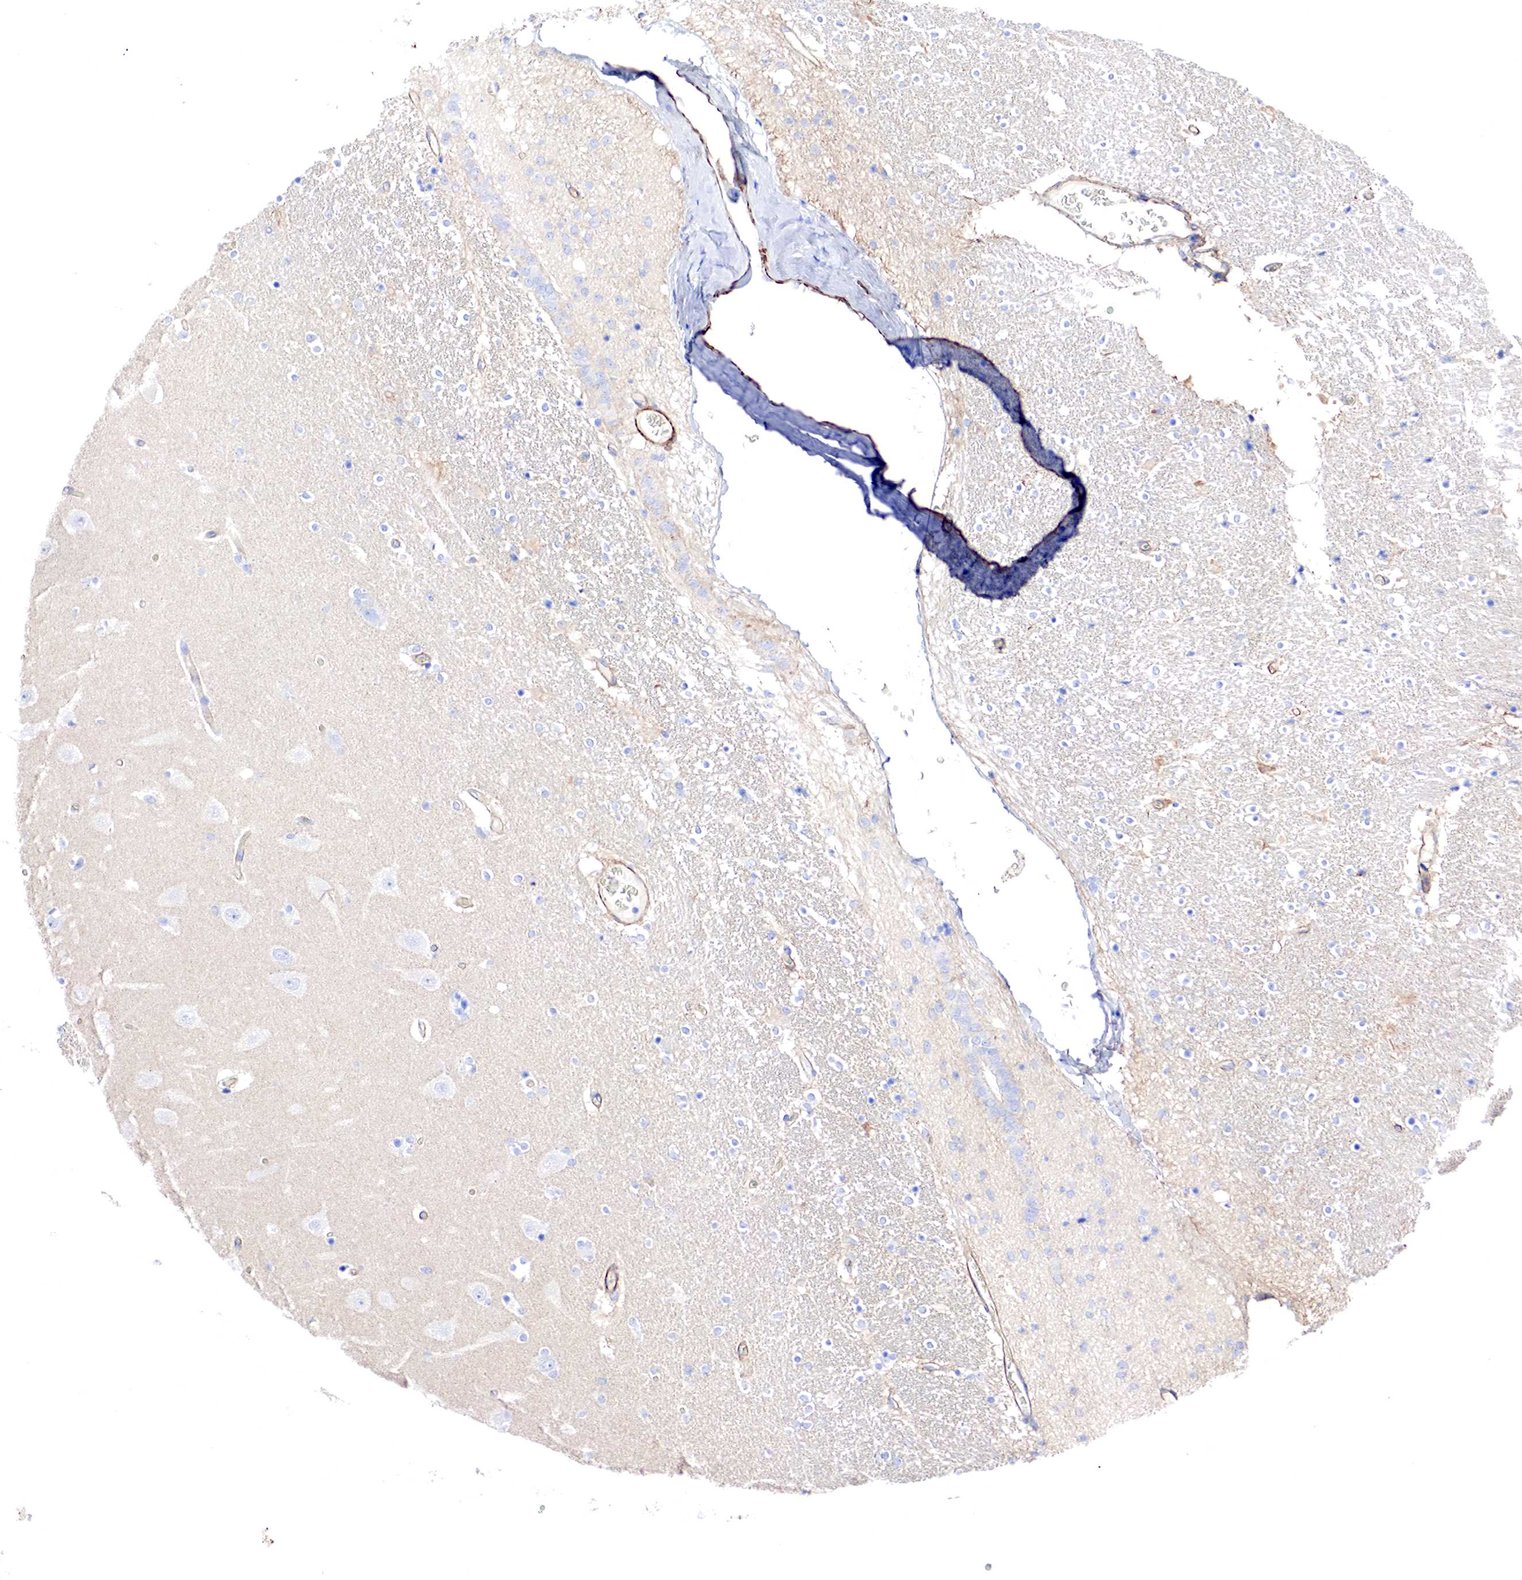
{"staining": {"intensity": "weak", "quantity": ">75%", "location": "cytoplasmic/membranous"}, "tissue": "hippocampus", "cell_type": "Glial cells", "image_type": "normal", "snomed": [{"axis": "morphology", "description": "Normal tissue, NOS"}, {"axis": "topography", "description": "Hippocampus"}], "caption": "Glial cells display weak cytoplasmic/membranous staining in about >75% of cells in normal hippocampus.", "gene": "TPM1", "patient": {"sex": "female", "age": 54}}